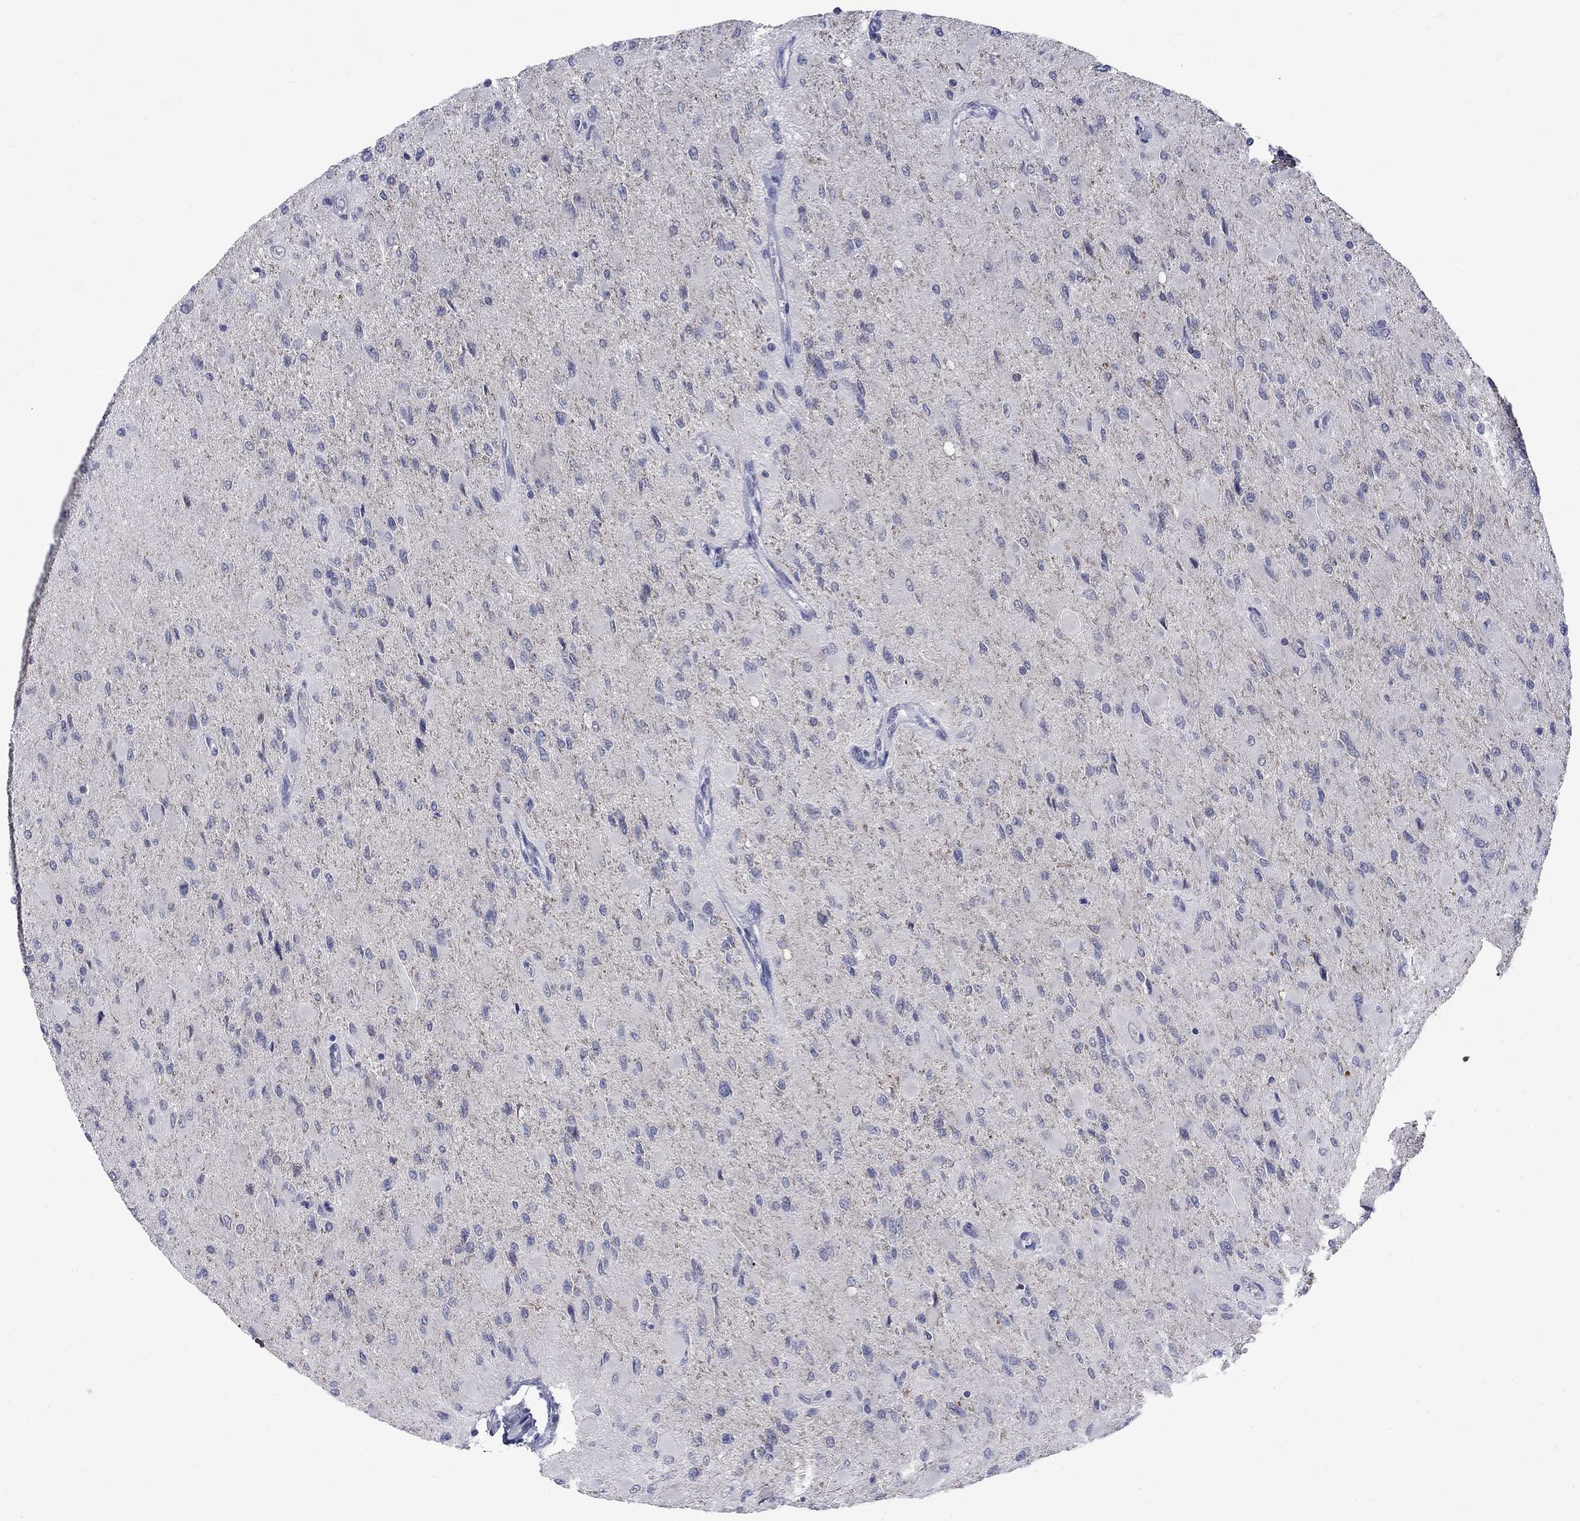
{"staining": {"intensity": "negative", "quantity": "none", "location": "none"}, "tissue": "glioma", "cell_type": "Tumor cells", "image_type": "cancer", "snomed": [{"axis": "morphology", "description": "Glioma, malignant, High grade"}, {"axis": "topography", "description": "Cerebral cortex"}], "caption": "DAB immunohistochemical staining of human malignant high-grade glioma reveals no significant staining in tumor cells. (DAB immunohistochemistry, high magnification).", "gene": "NSMF", "patient": {"sex": "female", "age": 36}}